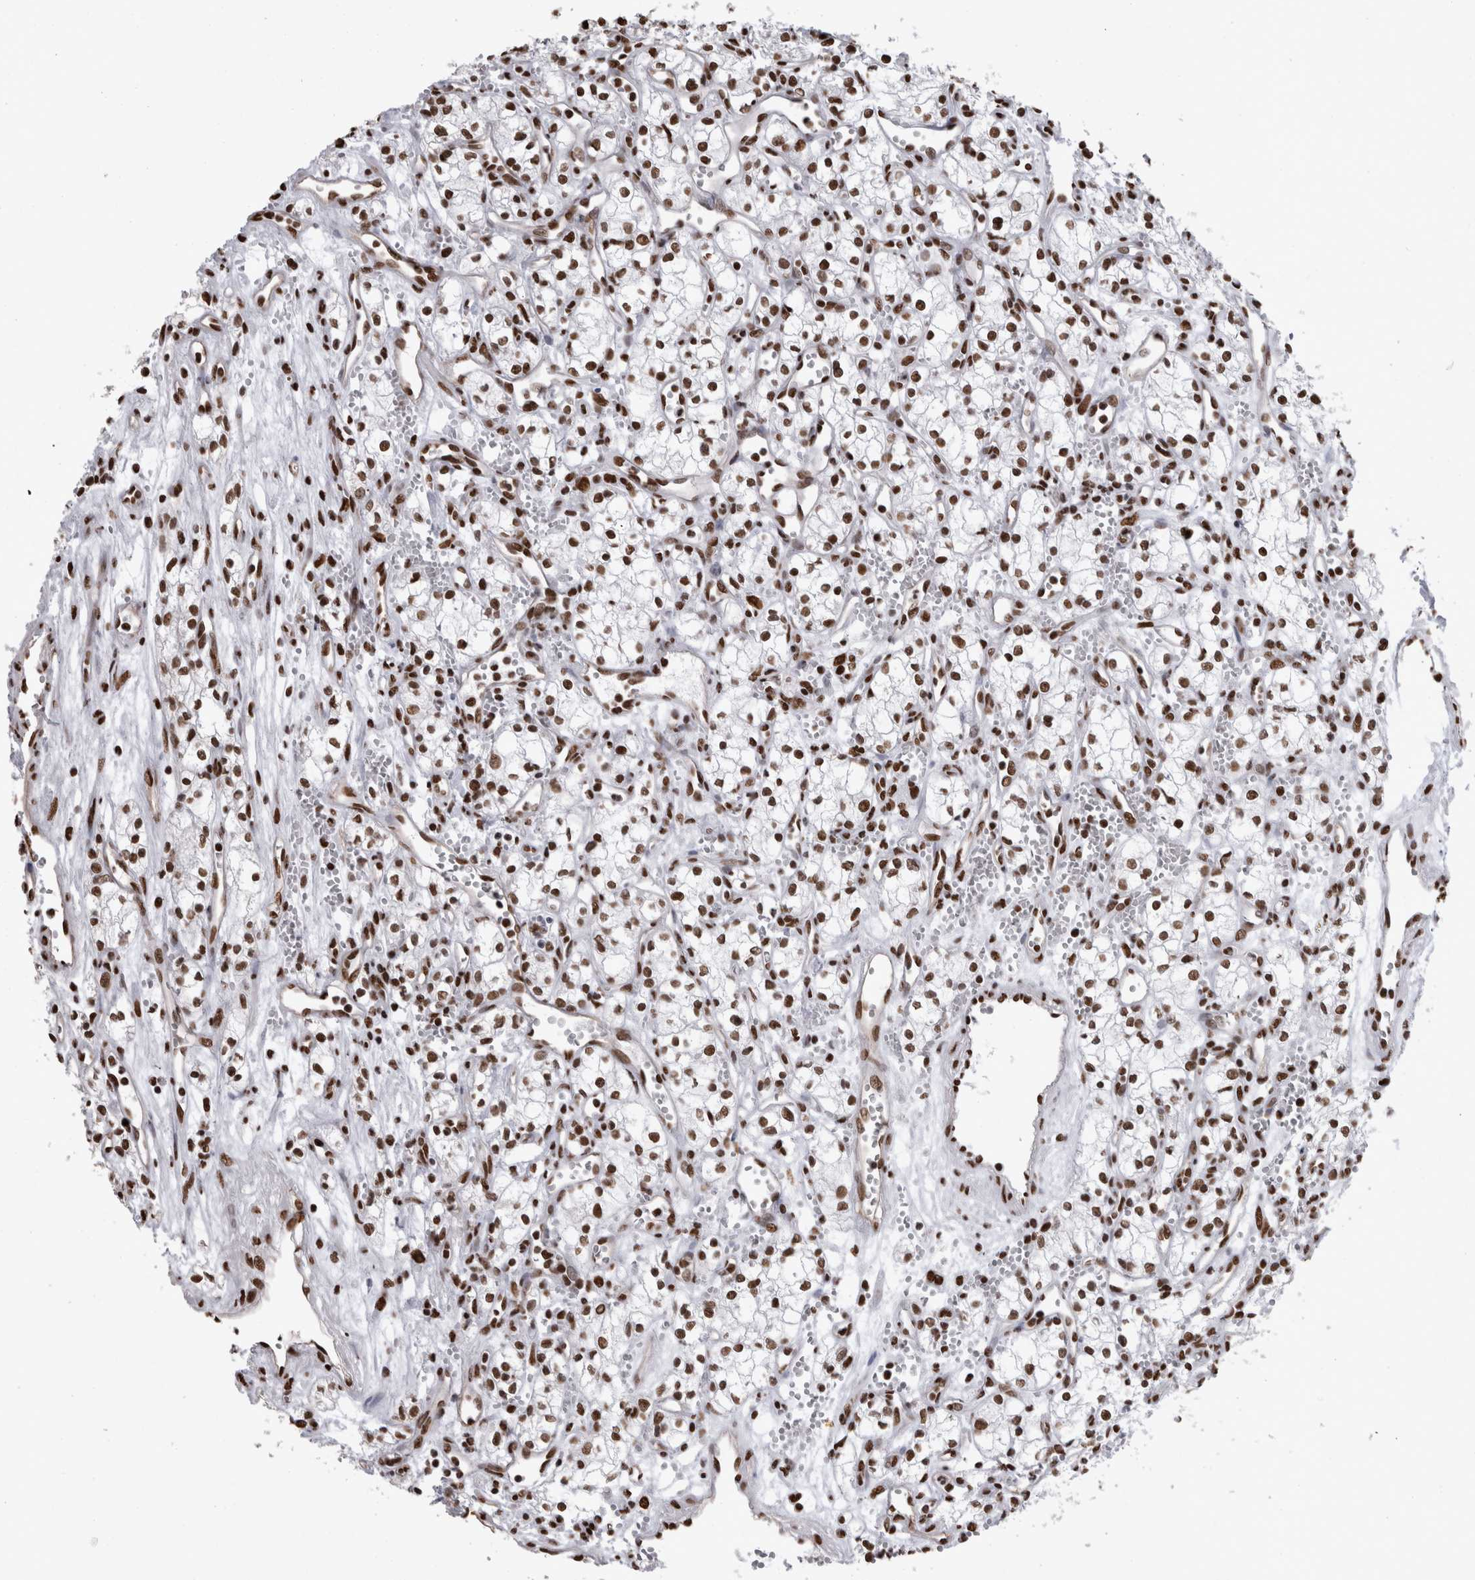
{"staining": {"intensity": "strong", "quantity": ">75%", "location": "nuclear"}, "tissue": "renal cancer", "cell_type": "Tumor cells", "image_type": "cancer", "snomed": [{"axis": "morphology", "description": "Adenocarcinoma, NOS"}, {"axis": "topography", "description": "Kidney"}], "caption": "Human renal adenocarcinoma stained for a protein (brown) shows strong nuclear positive staining in approximately >75% of tumor cells.", "gene": "HNRNPM", "patient": {"sex": "male", "age": 59}}